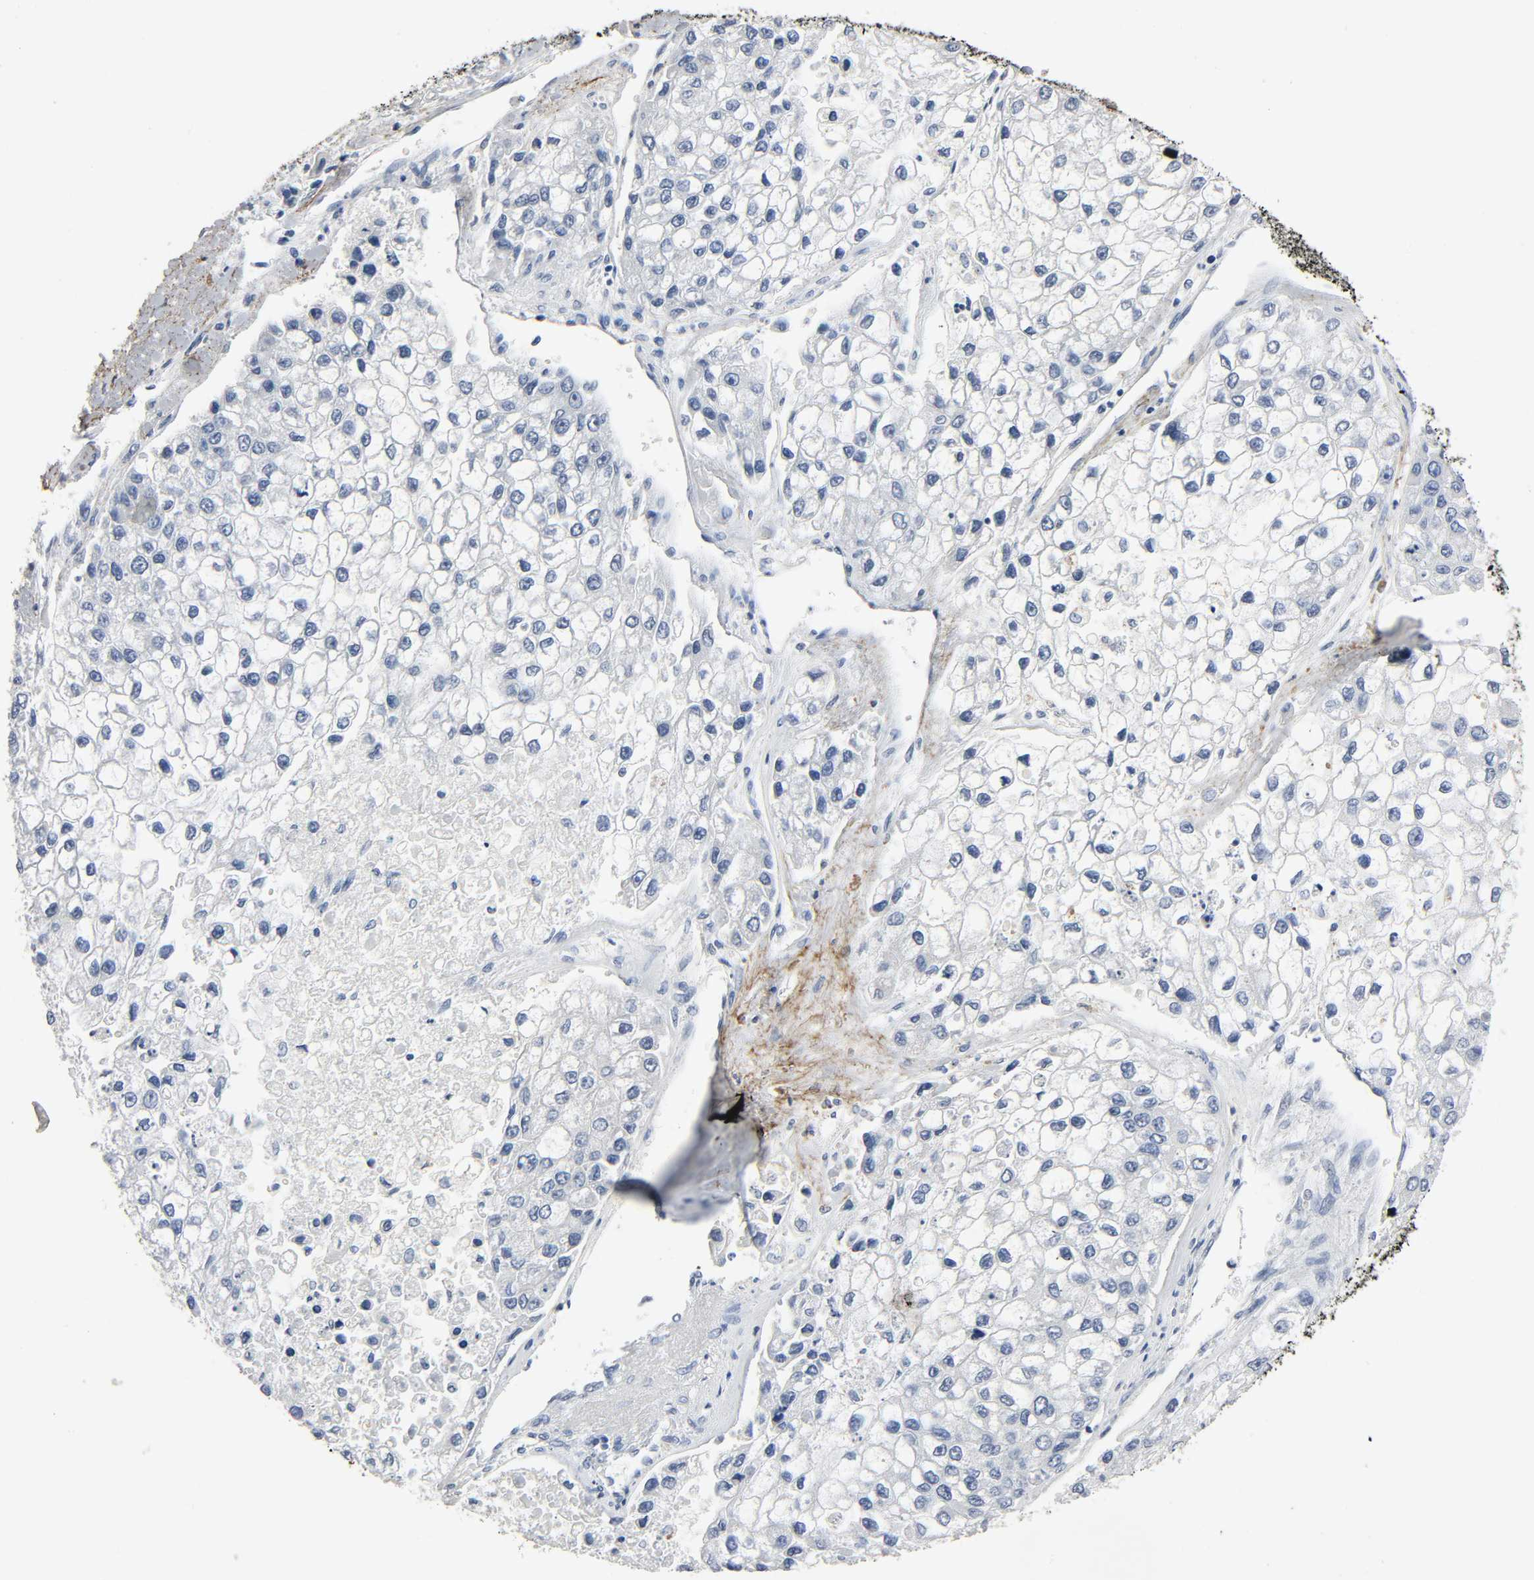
{"staining": {"intensity": "negative", "quantity": "none", "location": "none"}, "tissue": "liver cancer", "cell_type": "Tumor cells", "image_type": "cancer", "snomed": [{"axis": "morphology", "description": "Carcinoma, Hepatocellular, NOS"}, {"axis": "topography", "description": "Liver"}], "caption": "Tumor cells are negative for protein expression in human liver cancer.", "gene": "FBLN5", "patient": {"sex": "female", "age": 66}}